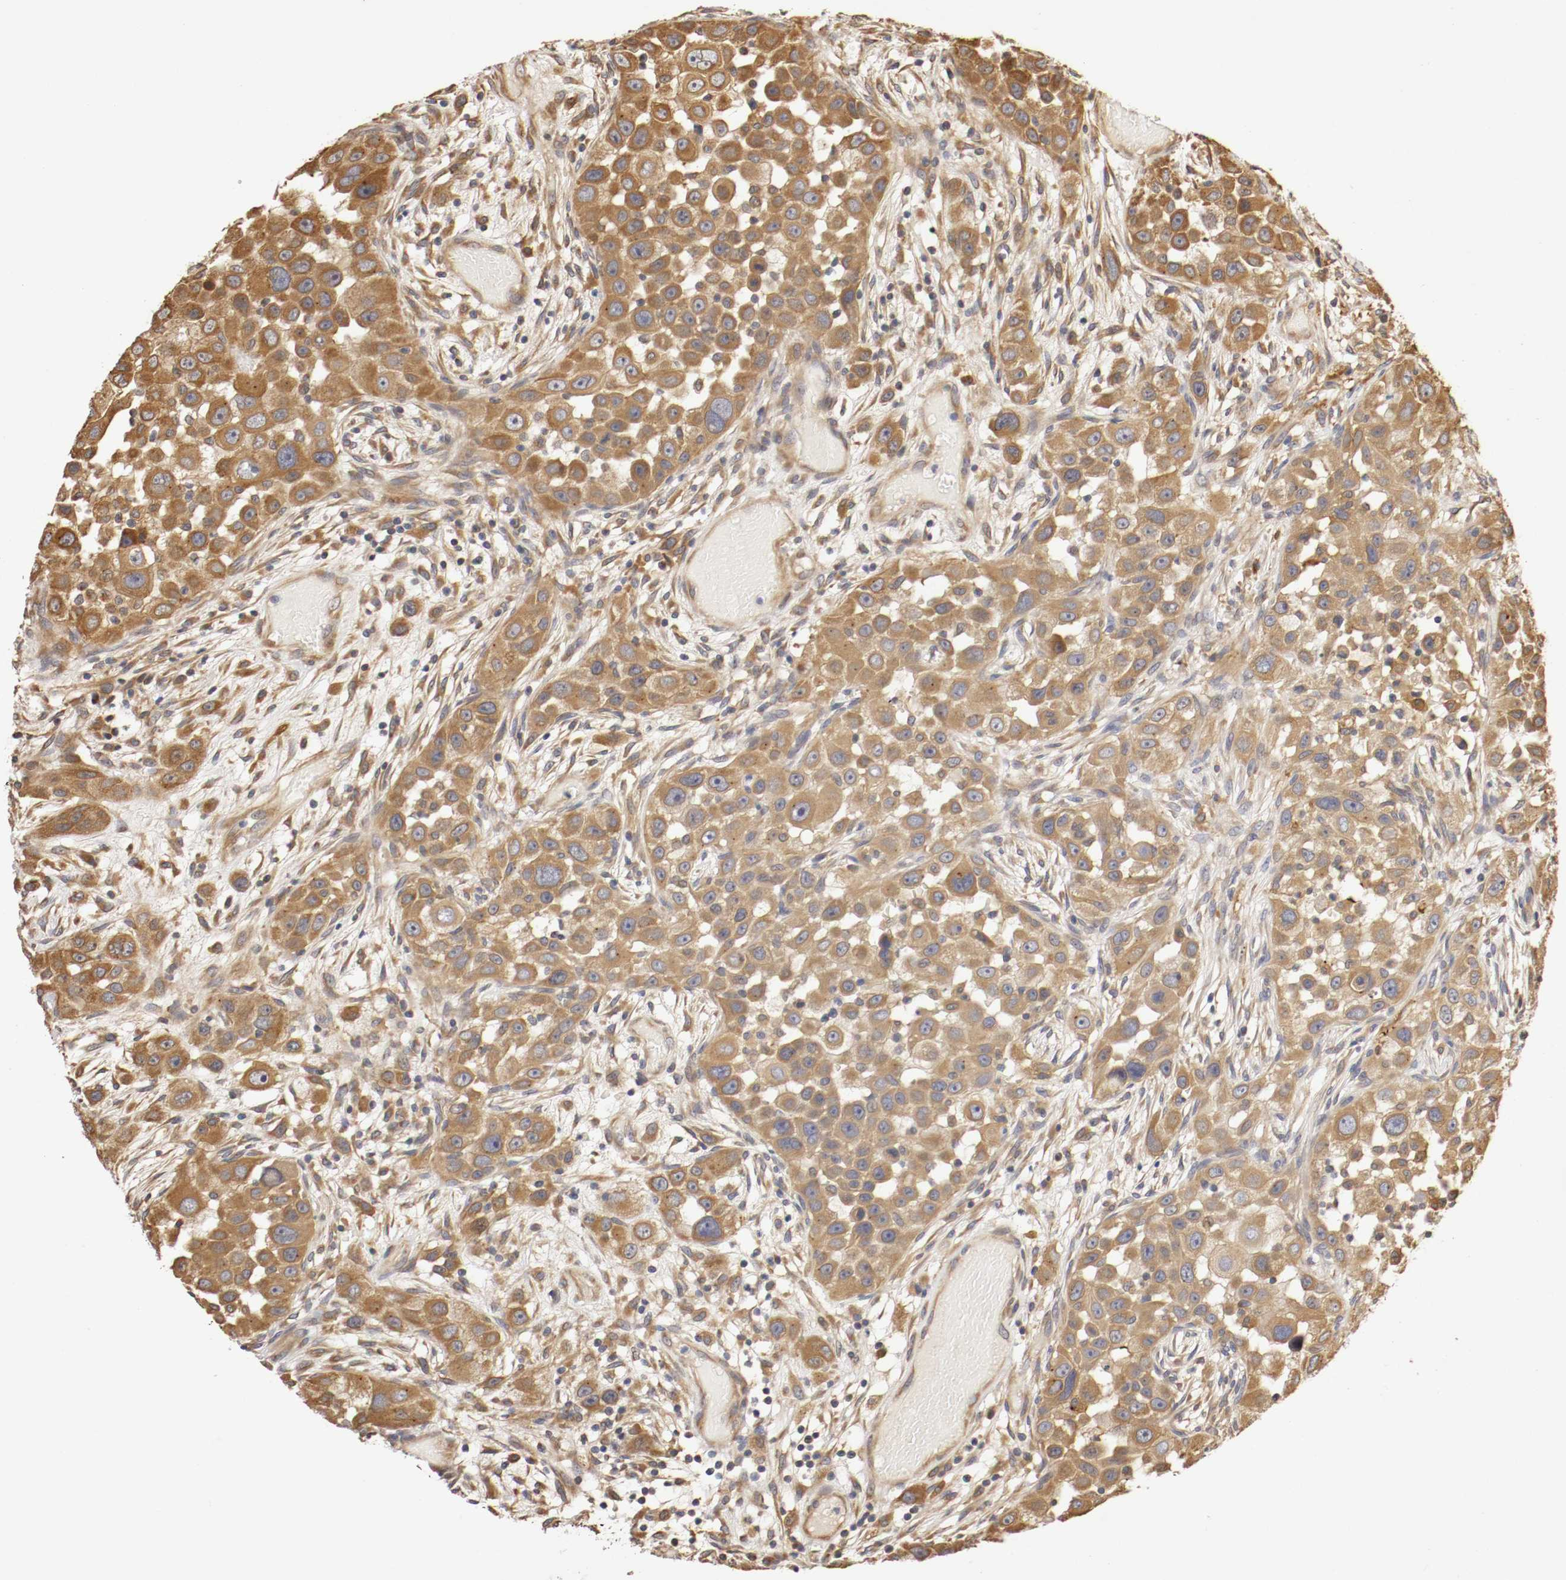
{"staining": {"intensity": "strong", "quantity": ">75%", "location": "cytoplasmic/membranous"}, "tissue": "head and neck cancer", "cell_type": "Tumor cells", "image_type": "cancer", "snomed": [{"axis": "morphology", "description": "Carcinoma, NOS"}, {"axis": "topography", "description": "Head-Neck"}], "caption": "Immunohistochemistry photomicrograph of neoplastic tissue: human head and neck cancer stained using immunohistochemistry (IHC) demonstrates high levels of strong protein expression localized specifically in the cytoplasmic/membranous of tumor cells, appearing as a cytoplasmic/membranous brown color.", "gene": "VEZT", "patient": {"sex": "male", "age": 87}}